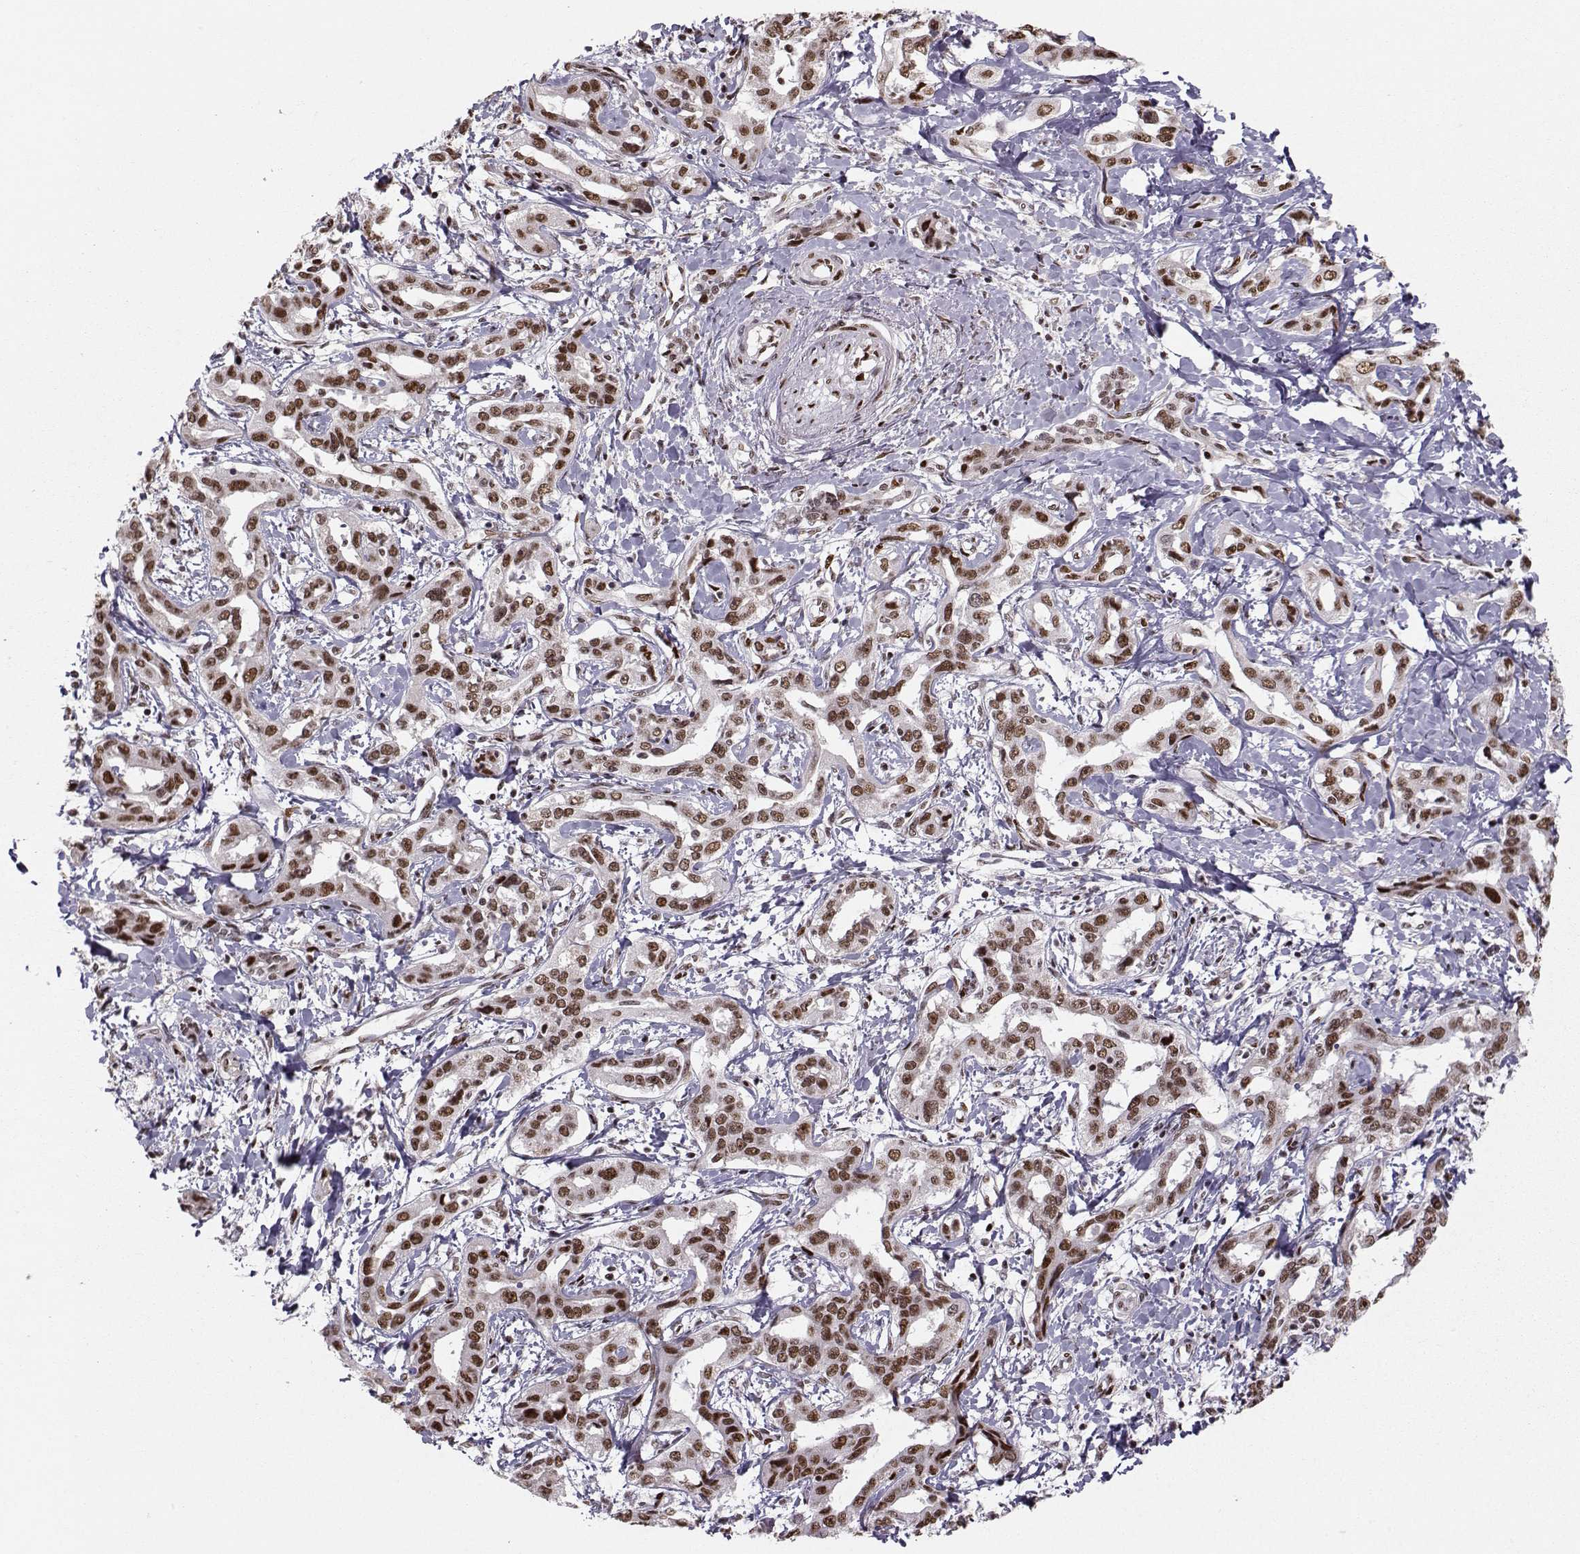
{"staining": {"intensity": "strong", "quantity": "25%-75%", "location": "nuclear"}, "tissue": "liver cancer", "cell_type": "Tumor cells", "image_type": "cancer", "snomed": [{"axis": "morphology", "description": "Cholangiocarcinoma"}, {"axis": "topography", "description": "Liver"}], "caption": "This is an image of IHC staining of cholangiocarcinoma (liver), which shows strong expression in the nuclear of tumor cells.", "gene": "SNAPC2", "patient": {"sex": "male", "age": 59}}